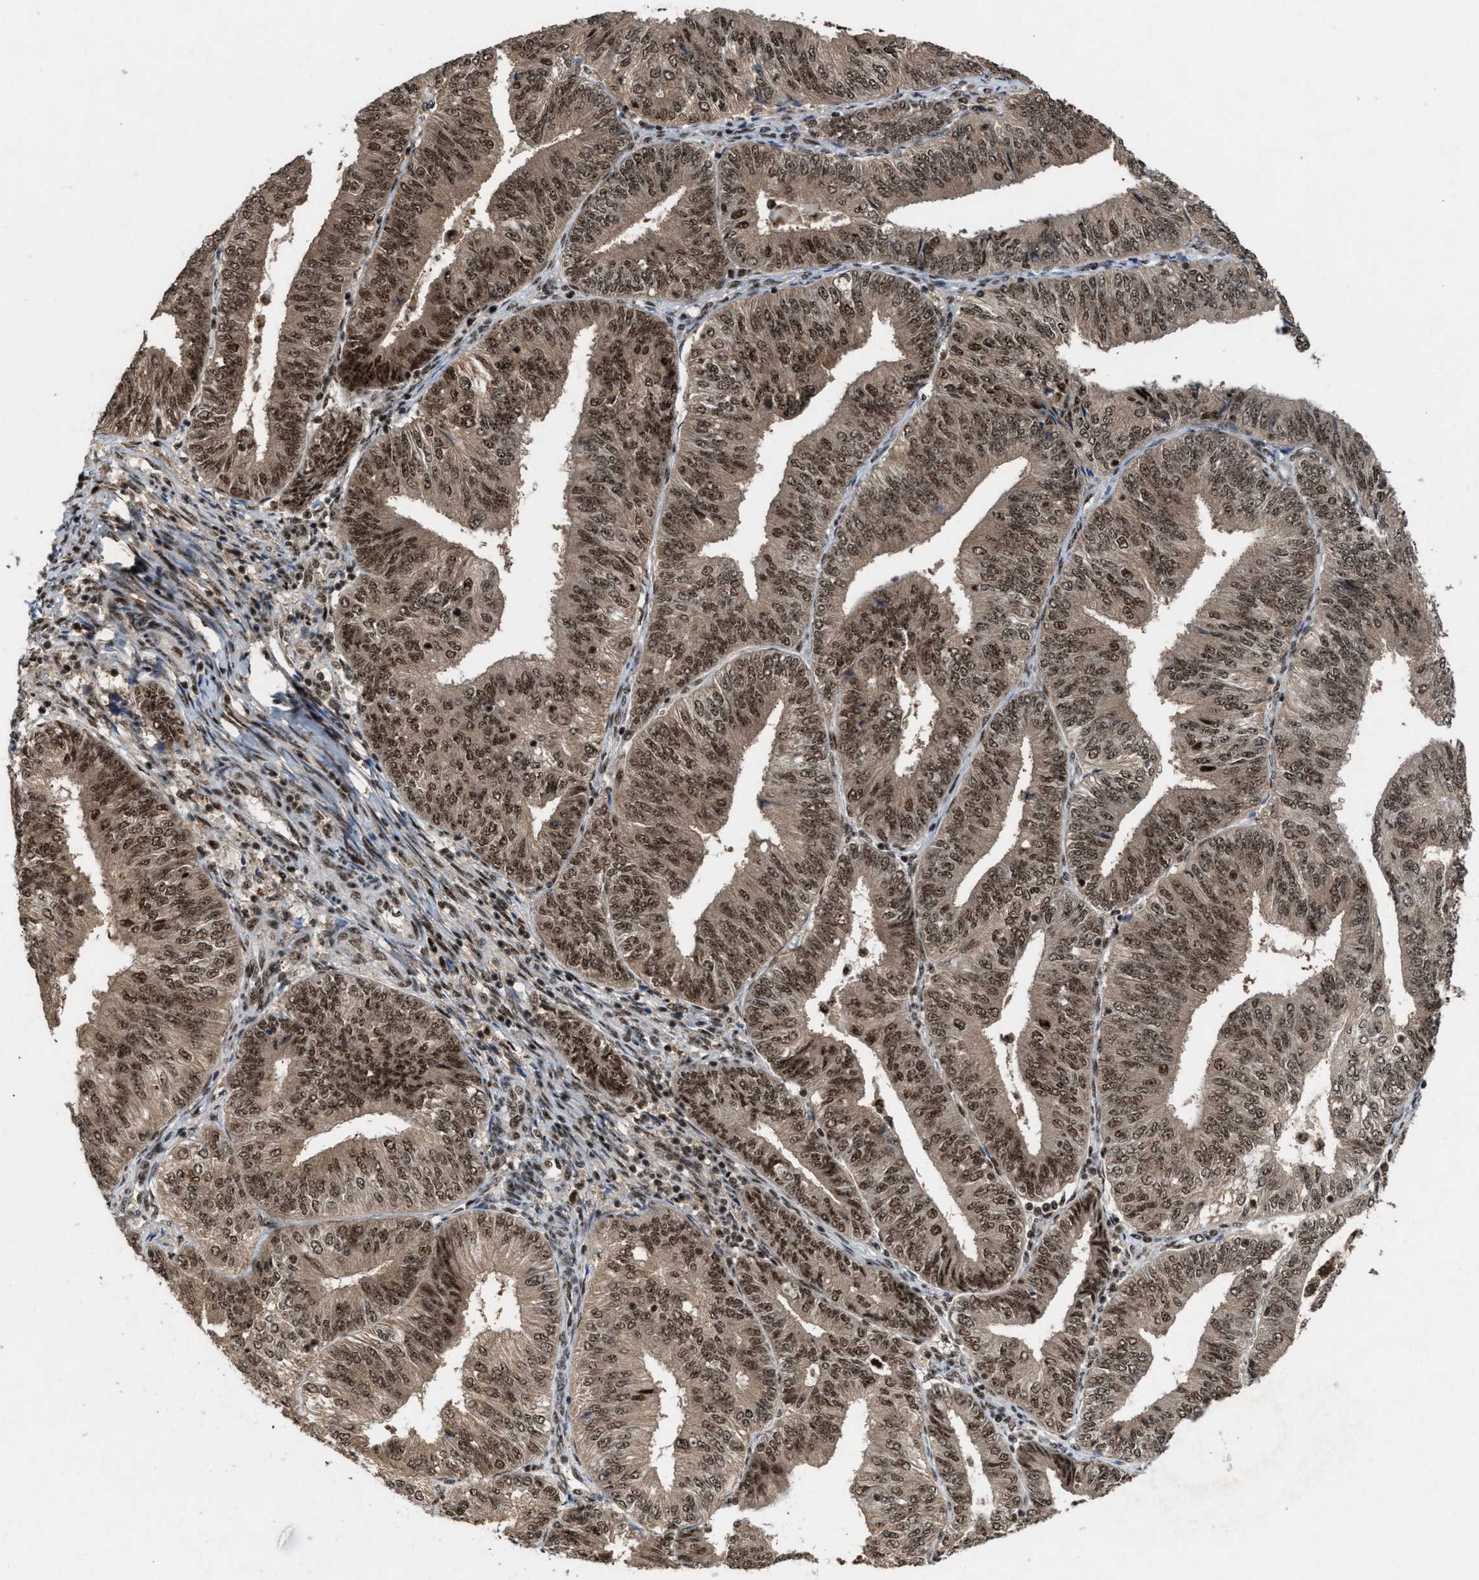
{"staining": {"intensity": "moderate", "quantity": ">75%", "location": "cytoplasmic/membranous,nuclear"}, "tissue": "endometrial cancer", "cell_type": "Tumor cells", "image_type": "cancer", "snomed": [{"axis": "morphology", "description": "Adenocarcinoma, NOS"}, {"axis": "topography", "description": "Endometrium"}], "caption": "Immunohistochemical staining of human endometrial cancer (adenocarcinoma) exhibits moderate cytoplasmic/membranous and nuclear protein staining in approximately >75% of tumor cells.", "gene": "PRPF4", "patient": {"sex": "female", "age": 58}}